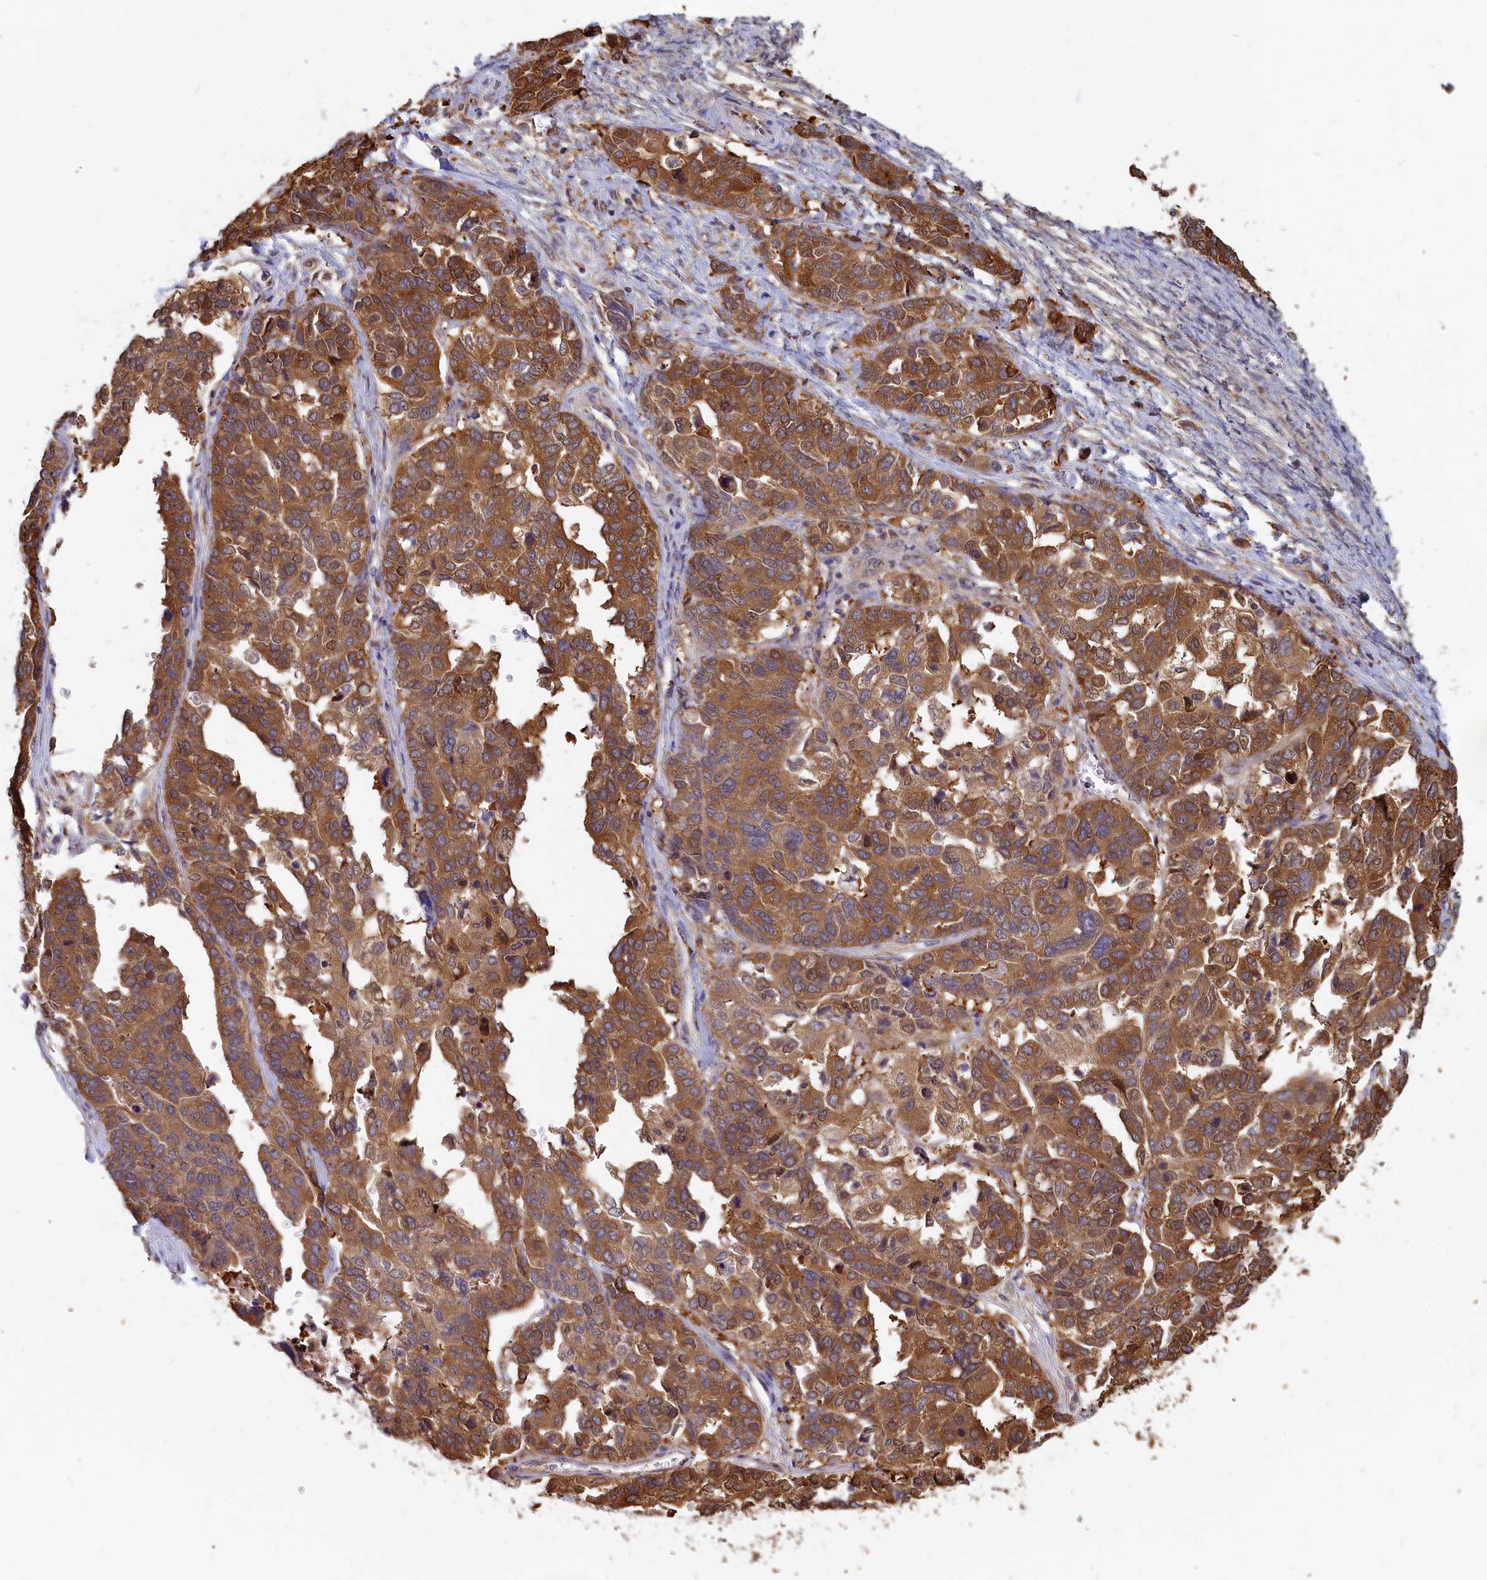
{"staining": {"intensity": "moderate", "quantity": ">75%", "location": "cytoplasmic/membranous"}, "tissue": "ovarian cancer", "cell_type": "Tumor cells", "image_type": "cancer", "snomed": [{"axis": "morphology", "description": "Cystadenocarcinoma, serous, NOS"}, {"axis": "topography", "description": "Ovary"}], "caption": "Protein expression analysis of human serous cystadenocarcinoma (ovarian) reveals moderate cytoplasmic/membranous positivity in approximately >75% of tumor cells.", "gene": "ABCC8", "patient": {"sex": "female", "age": 44}}